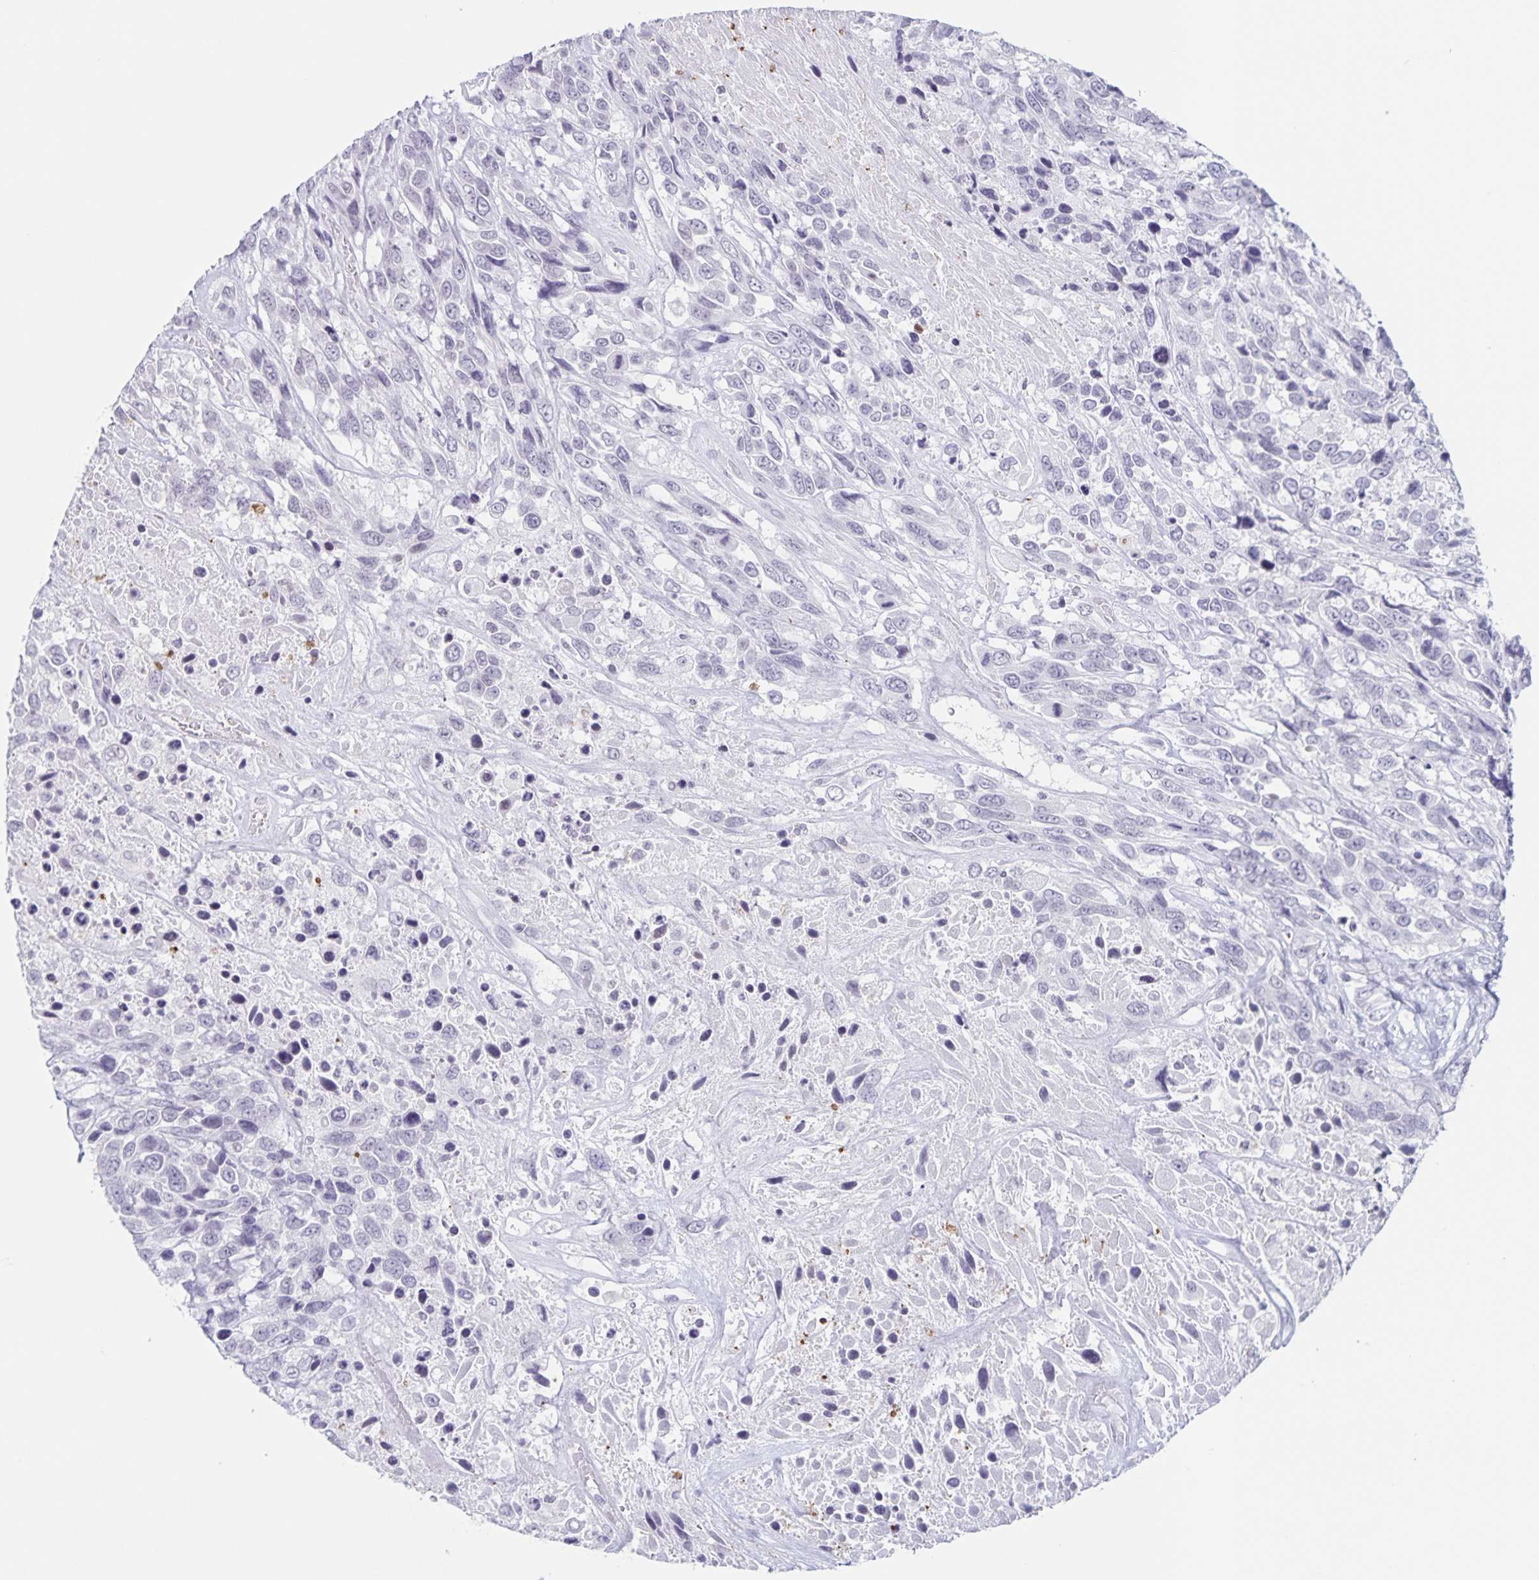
{"staining": {"intensity": "negative", "quantity": "none", "location": "none"}, "tissue": "urothelial cancer", "cell_type": "Tumor cells", "image_type": "cancer", "snomed": [{"axis": "morphology", "description": "Urothelial carcinoma, High grade"}, {"axis": "topography", "description": "Urinary bladder"}], "caption": "There is no significant positivity in tumor cells of urothelial carcinoma (high-grade). (Stains: DAB (3,3'-diaminobenzidine) immunohistochemistry (IHC) with hematoxylin counter stain, Microscopy: brightfield microscopy at high magnification).", "gene": "LCE6A", "patient": {"sex": "female", "age": 70}}